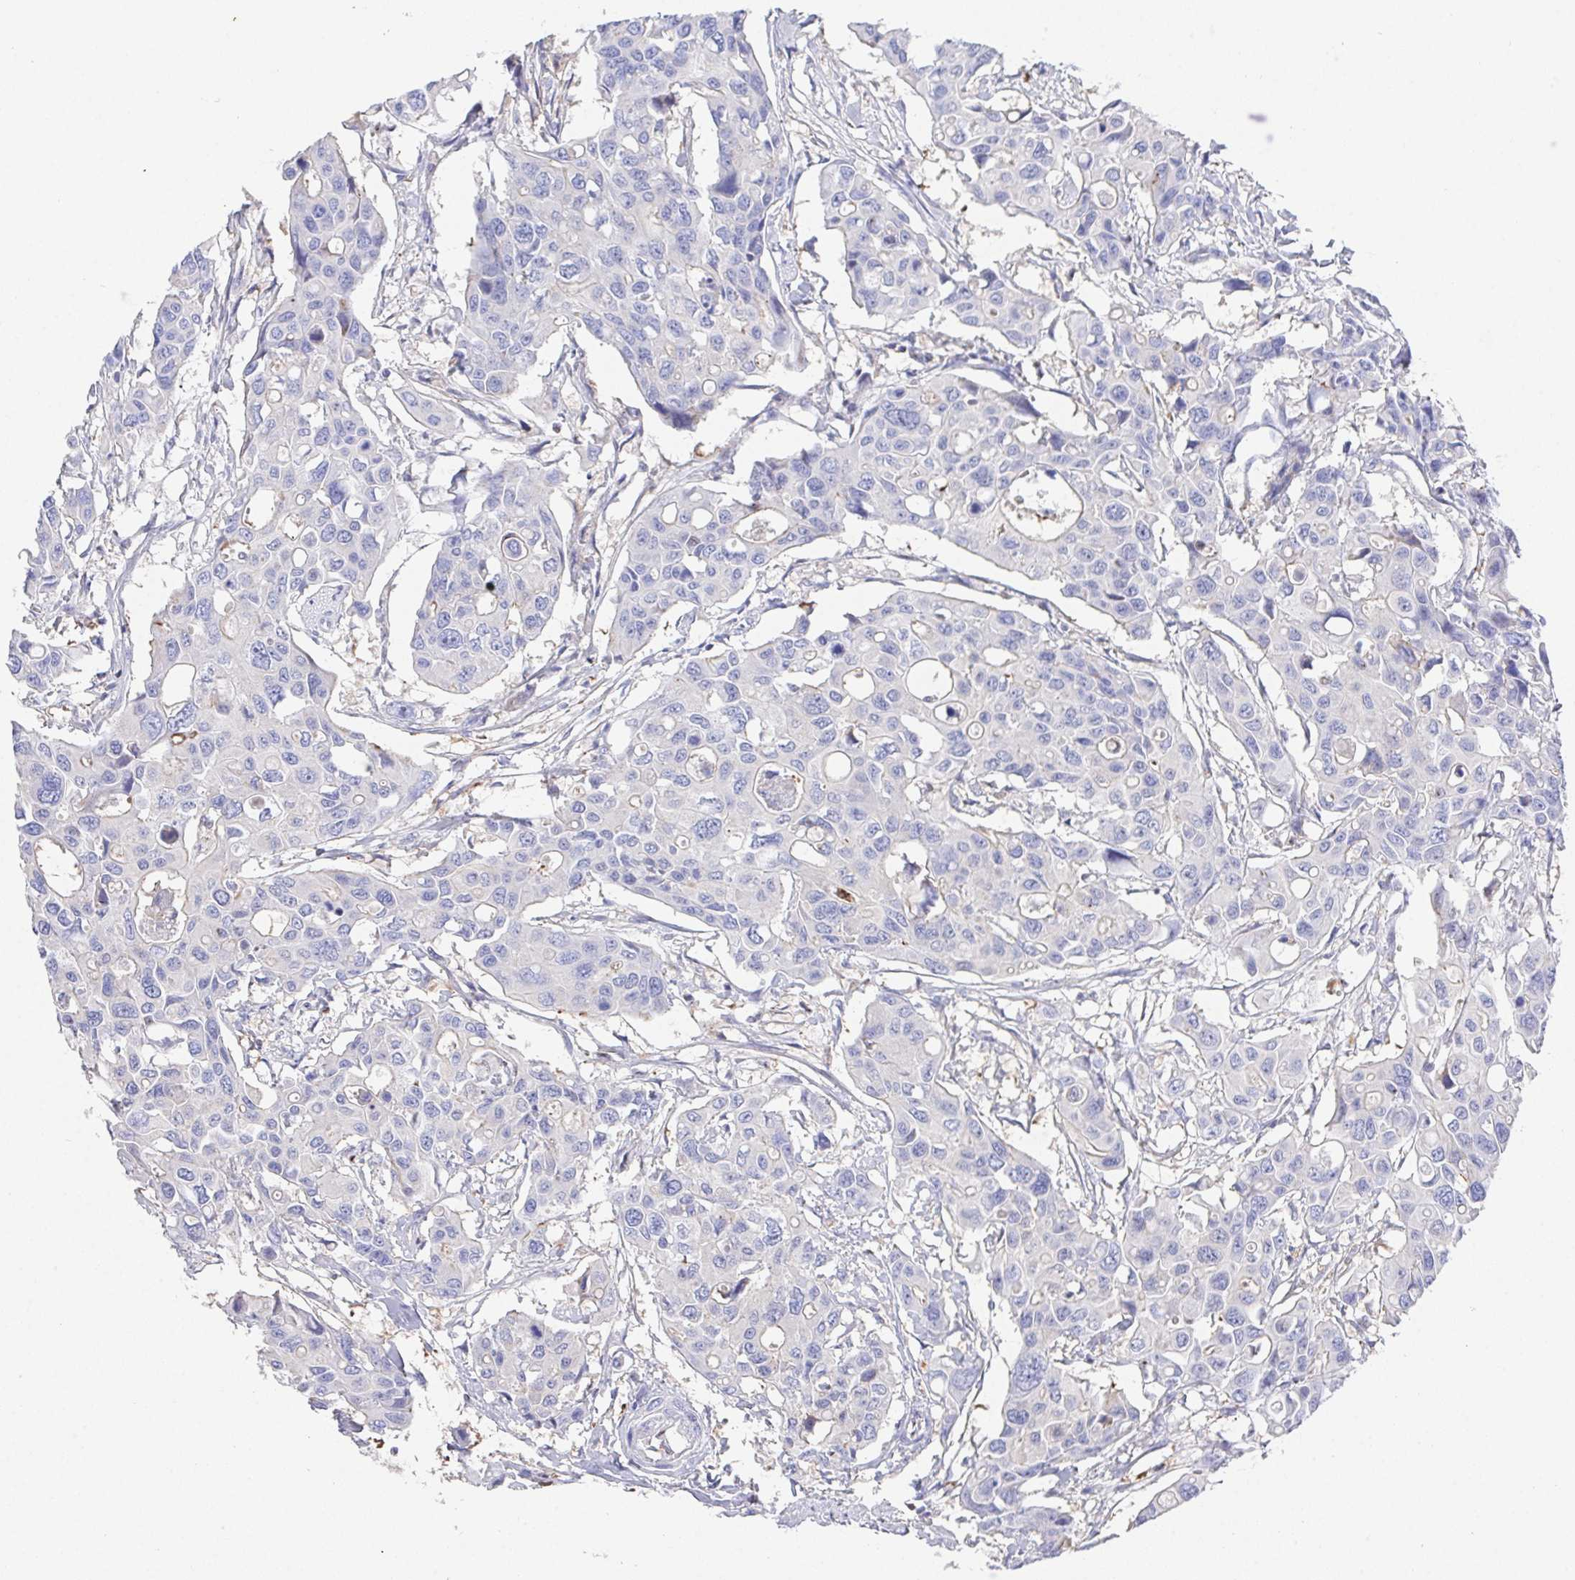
{"staining": {"intensity": "negative", "quantity": "none", "location": "none"}, "tissue": "colorectal cancer", "cell_type": "Tumor cells", "image_type": "cancer", "snomed": [{"axis": "morphology", "description": "Adenocarcinoma, NOS"}, {"axis": "topography", "description": "Colon"}], "caption": "High magnification brightfield microscopy of adenocarcinoma (colorectal) stained with DAB (3,3'-diaminobenzidine) (brown) and counterstained with hematoxylin (blue): tumor cells show no significant expression.", "gene": "PRG3", "patient": {"sex": "male", "age": 77}}